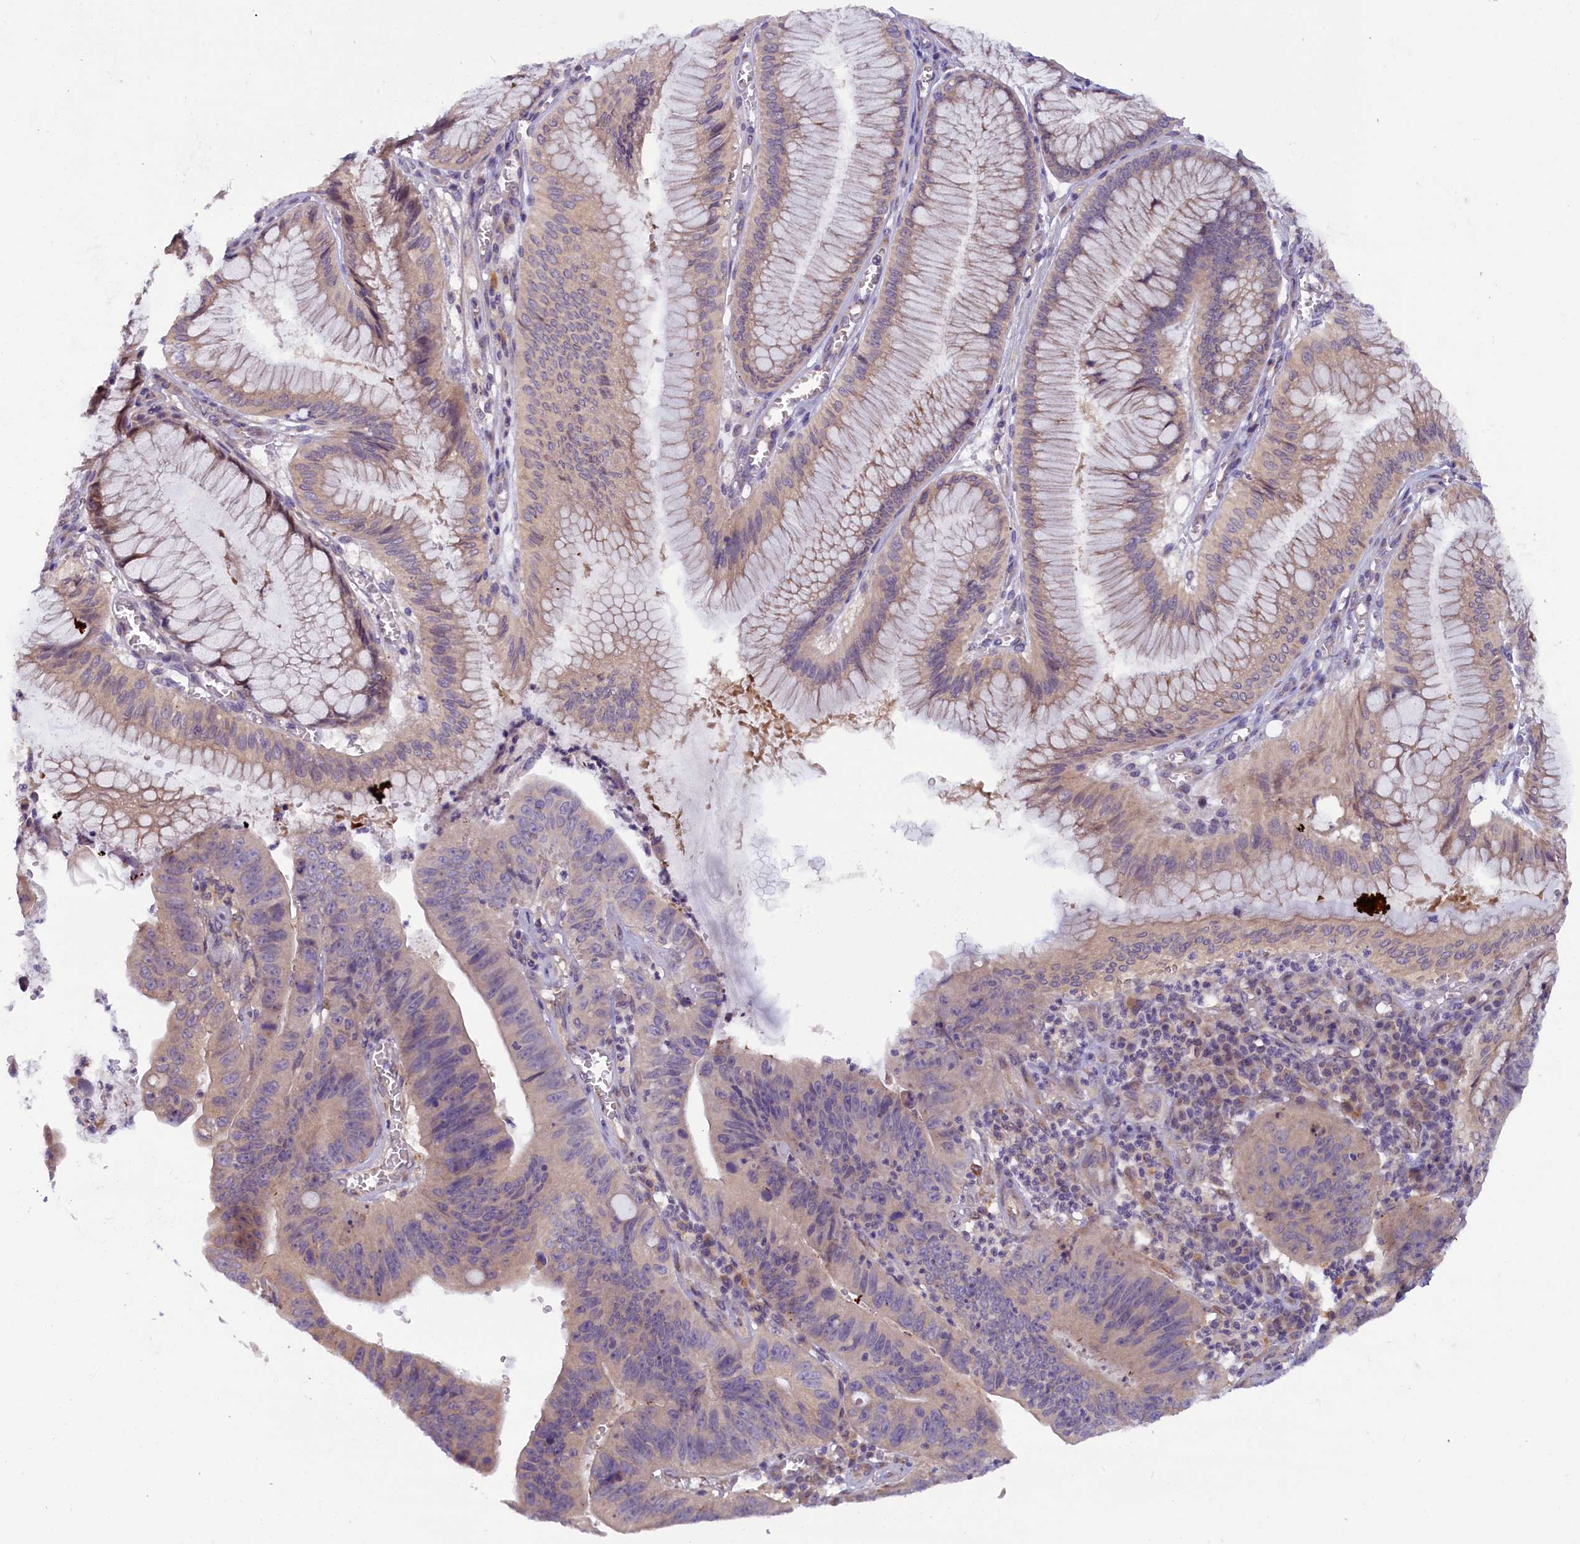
{"staining": {"intensity": "negative", "quantity": "none", "location": "none"}, "tissue": "stomach cancer", "cell_type": "Tumor cells", "image_type": "cancer", "snomed": [{"axis": "morphology", "description": "Adenocarcinoma, NOS"}, {"axis": "topography", "description": "Stomach"}], "caption": "This image is of adenocarcinoma (stomach) stained with IHC to label a protein in brown with the nuclei are counter-stained blue. There is no staining in tumor cells.", "gene": "CCDC9B", "patient": {"sex": "male", "age": 59}}